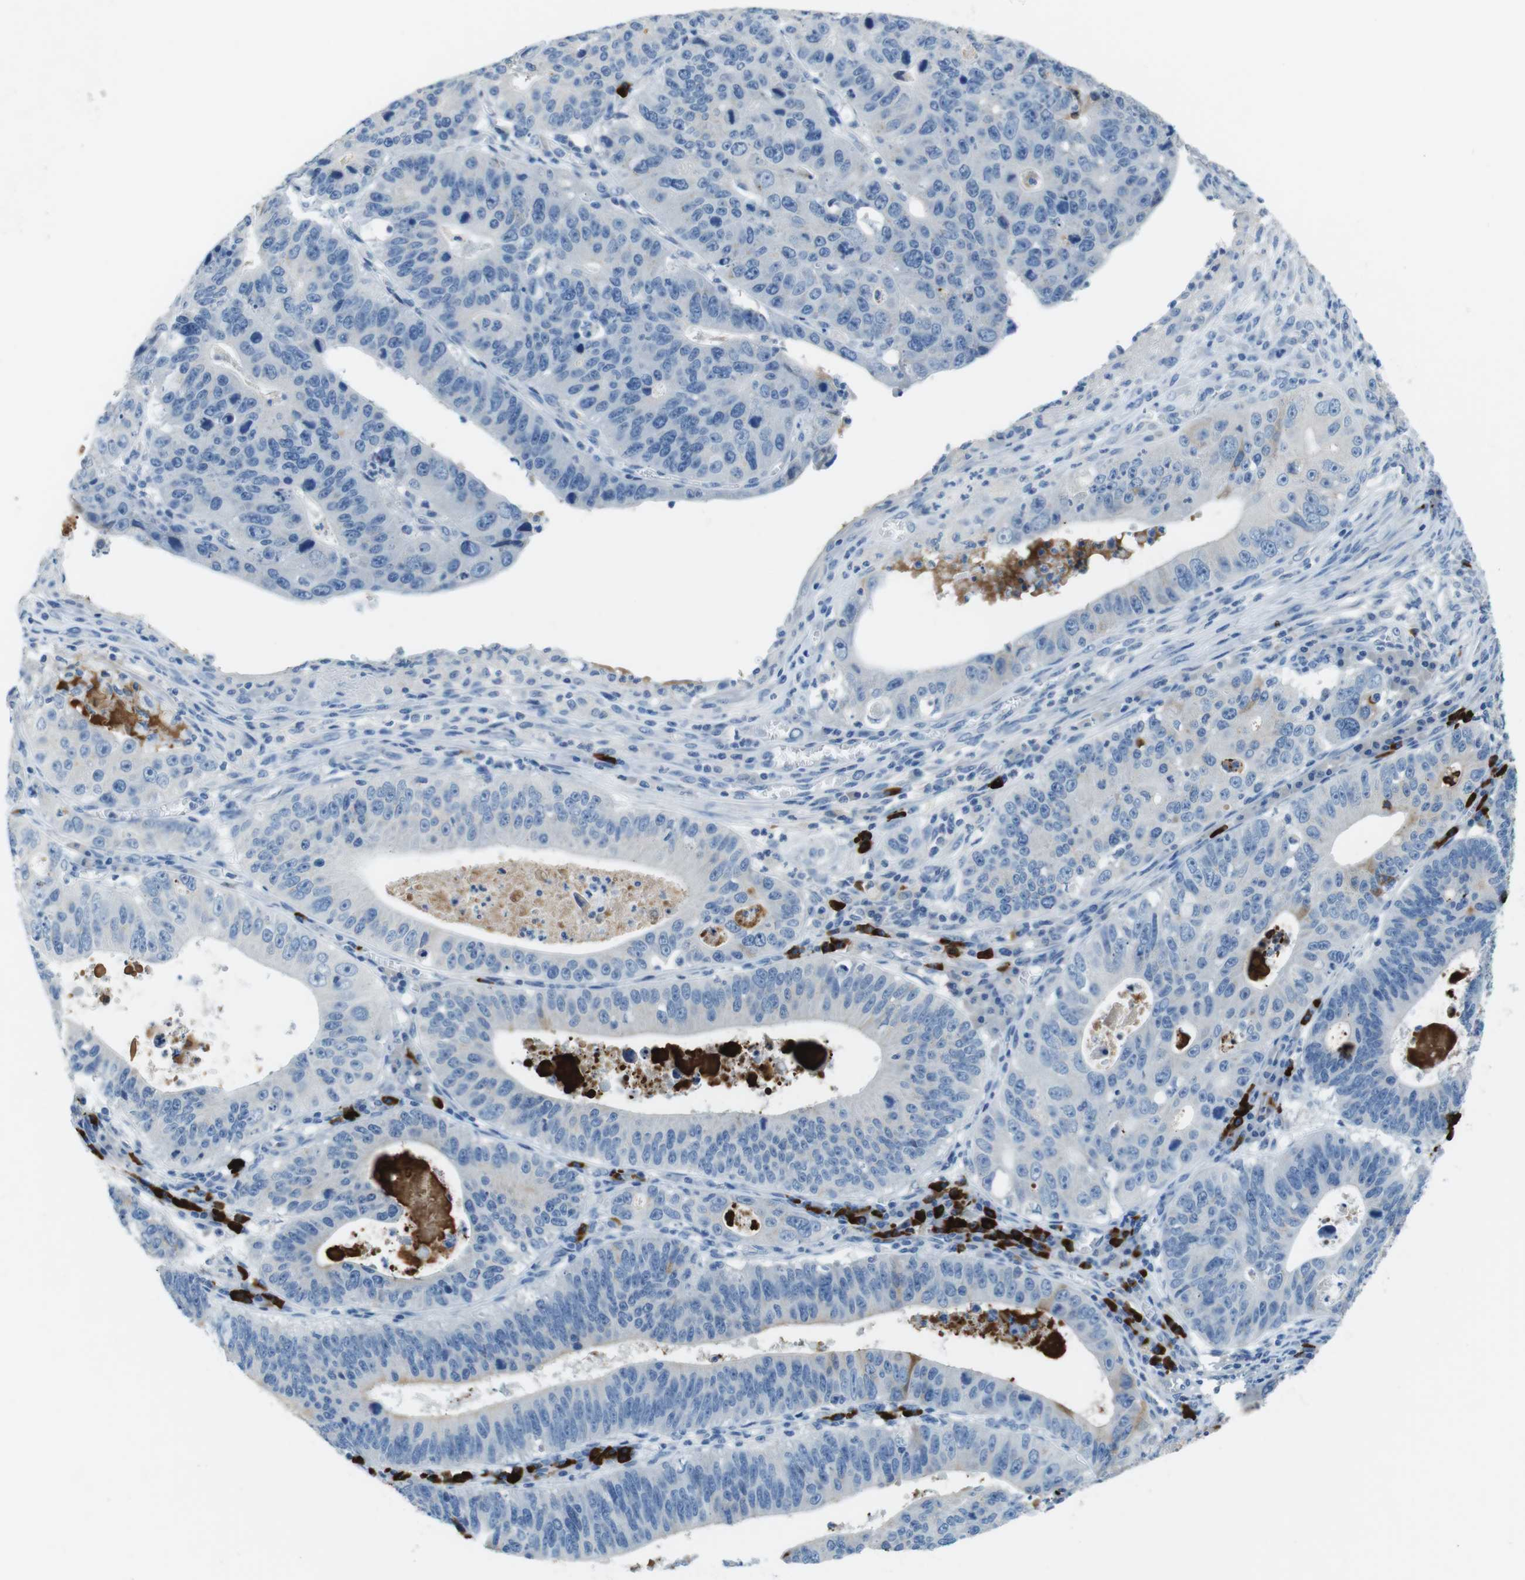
{"staining": {"intensity": "weak", "quantity": "<25%", "location": "cytoplasmic/membranous"}, "tissue": "stomach cancer", "cell_type": "Tumor cells", "image_type": "cancer", "snomed": [{"axis": "morphology", "description": "Adenocarcinoma, NOS"}, {"axis": "topography", "description": "Stomach"}], "caption": "DAB immunohistochemical staining of adenocarcinoma (stomach) displays no significant expression in tumor cells. (Brightfield microscopy of DAB immunohistochemistry at high magnification).", "gene": "SLC35A3", "patient": {"sex": "male", "age": 59}}